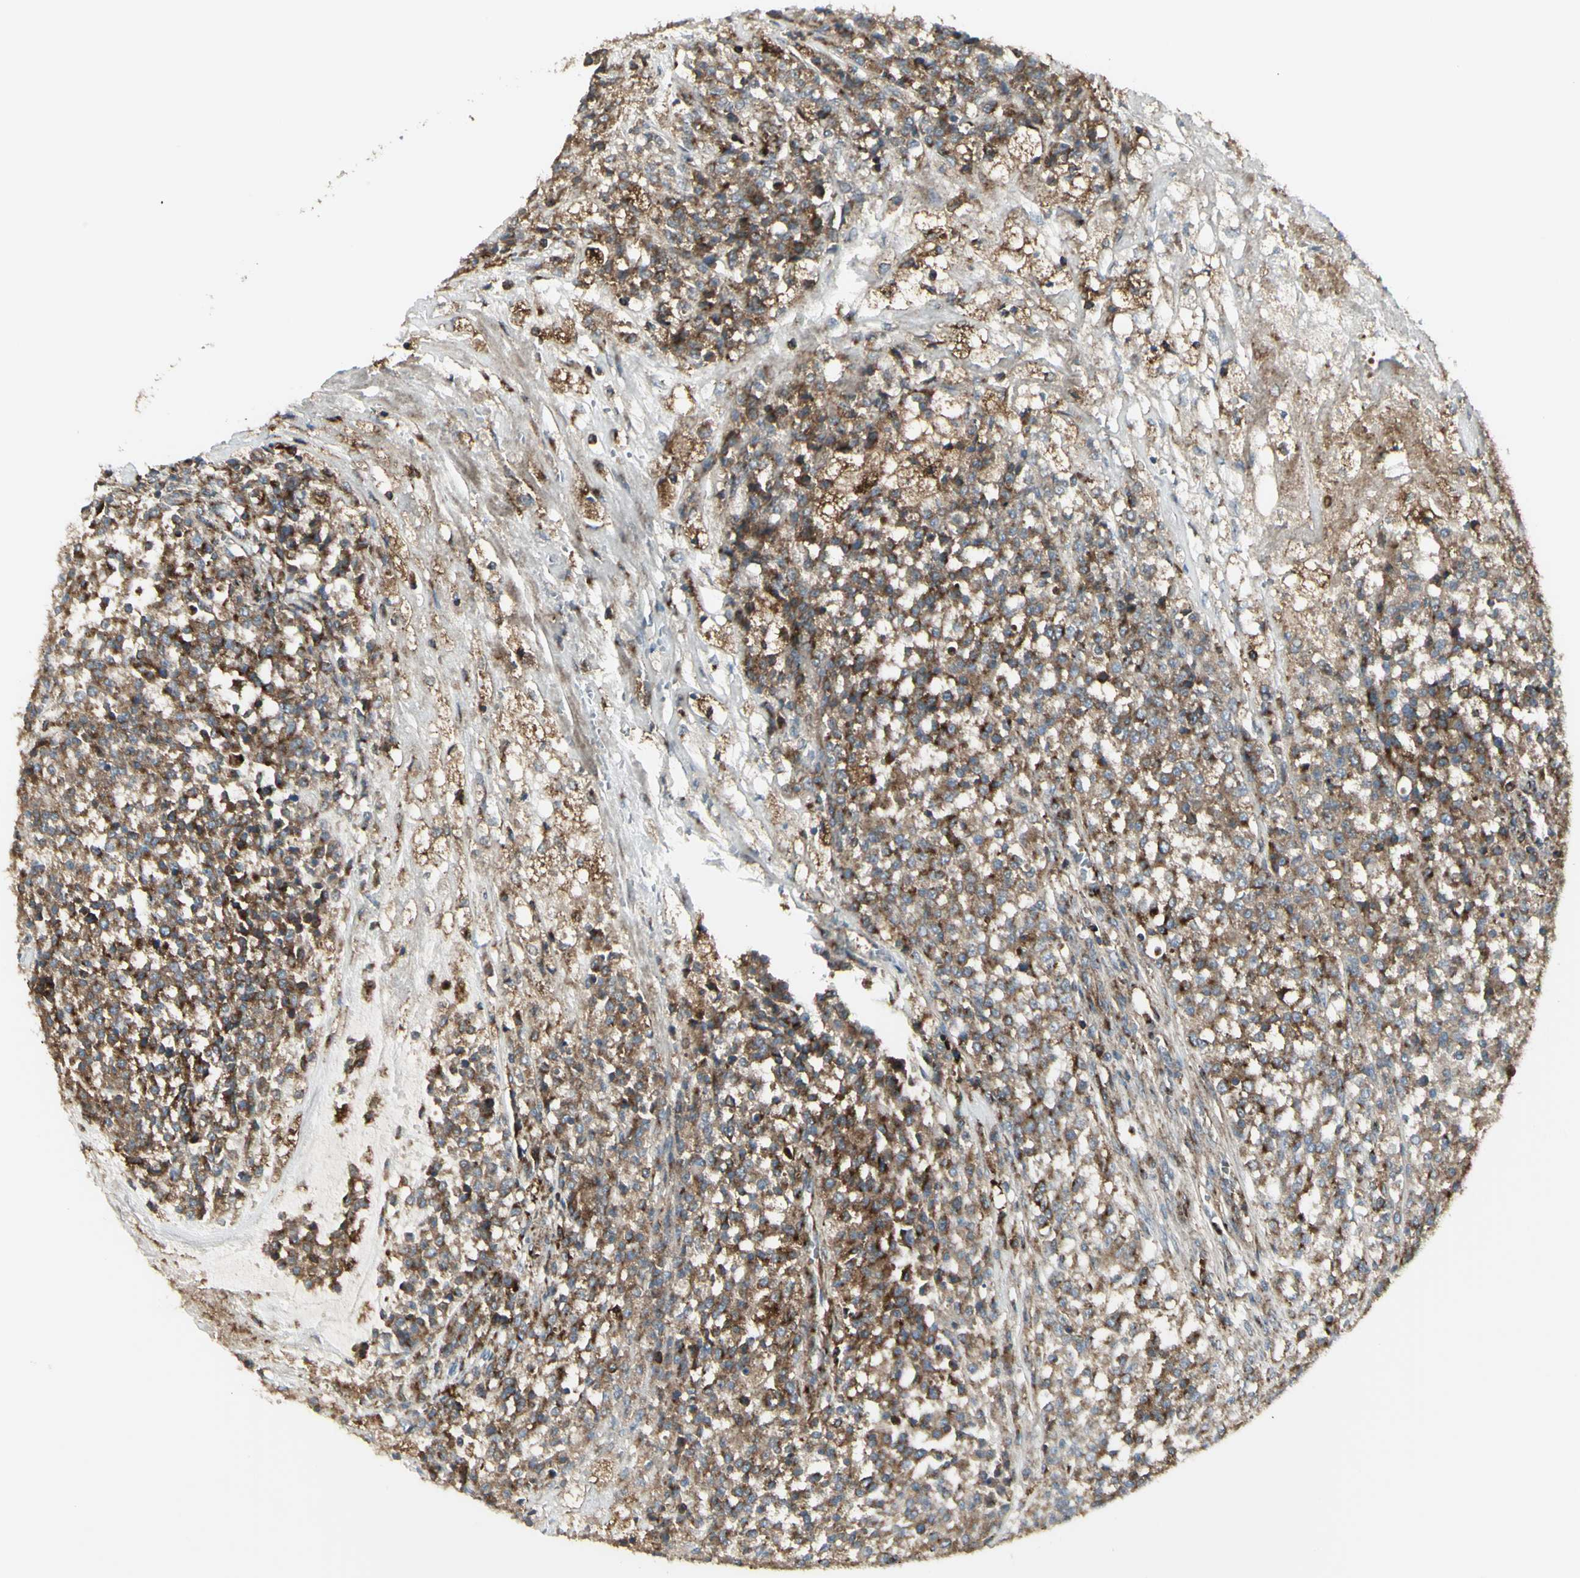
{"staining": {"intensity": "strong", "quantity": ">75%", "location": "cytoplasmic/membranous"}, "tissue": "testis cancer", "cell_type": "Tumor cells", "image_type": "cancer", "snomed": [{"axis": "morphology", "description": "Seminoma, NOS"}, {"axis": "topography", "description": "Testis"}], "caption": "Strong cytoplasmic/membranous expression for a protein is present in approximately >75% of tumor cells of testis cancer using IHC.", "gene": "NAPA", "patient": {"sex": "male", "age": 59}}